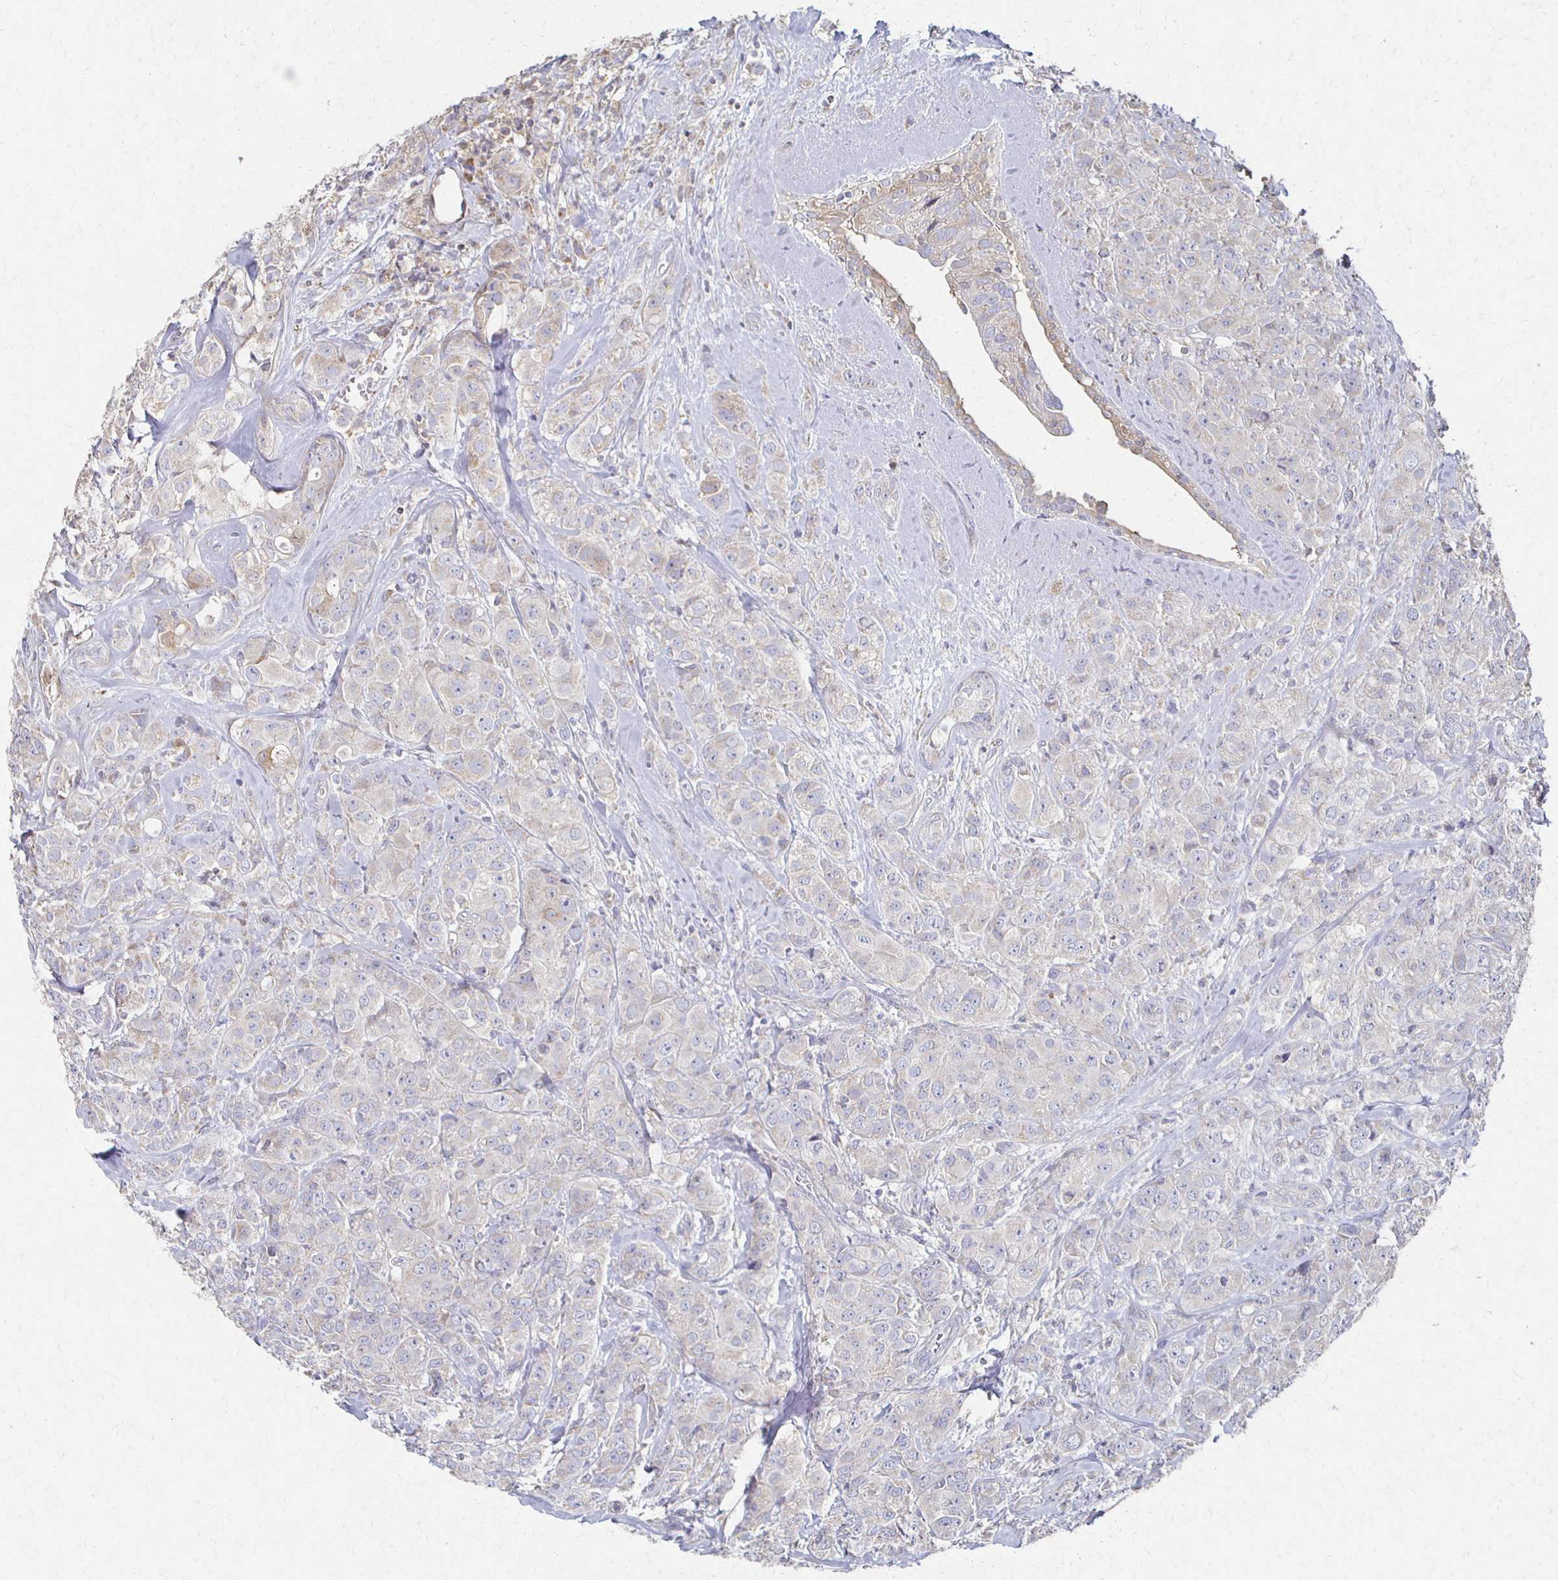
{"staining": {"intensity": "negative", "quantity": "none", "location": "none"}, "tissue": "breast cancer", "cell_type": "Tumor cells", "image_type": "cancer", "snomed": [{"axis": "morphology", "description": "Normal tissue, NOS"}, {"axis": "morphology", "description": "Duct carcinoma"}, {"axis": "topography", "description": "Breast"}], "caption": "Immunohistochemical staining of human invasive ductal carcinoma (breast) demonstrates no significant expression in tumor cells.", "gene": "CX3CR1", "patient": {"sex": "female", "age": 43}}